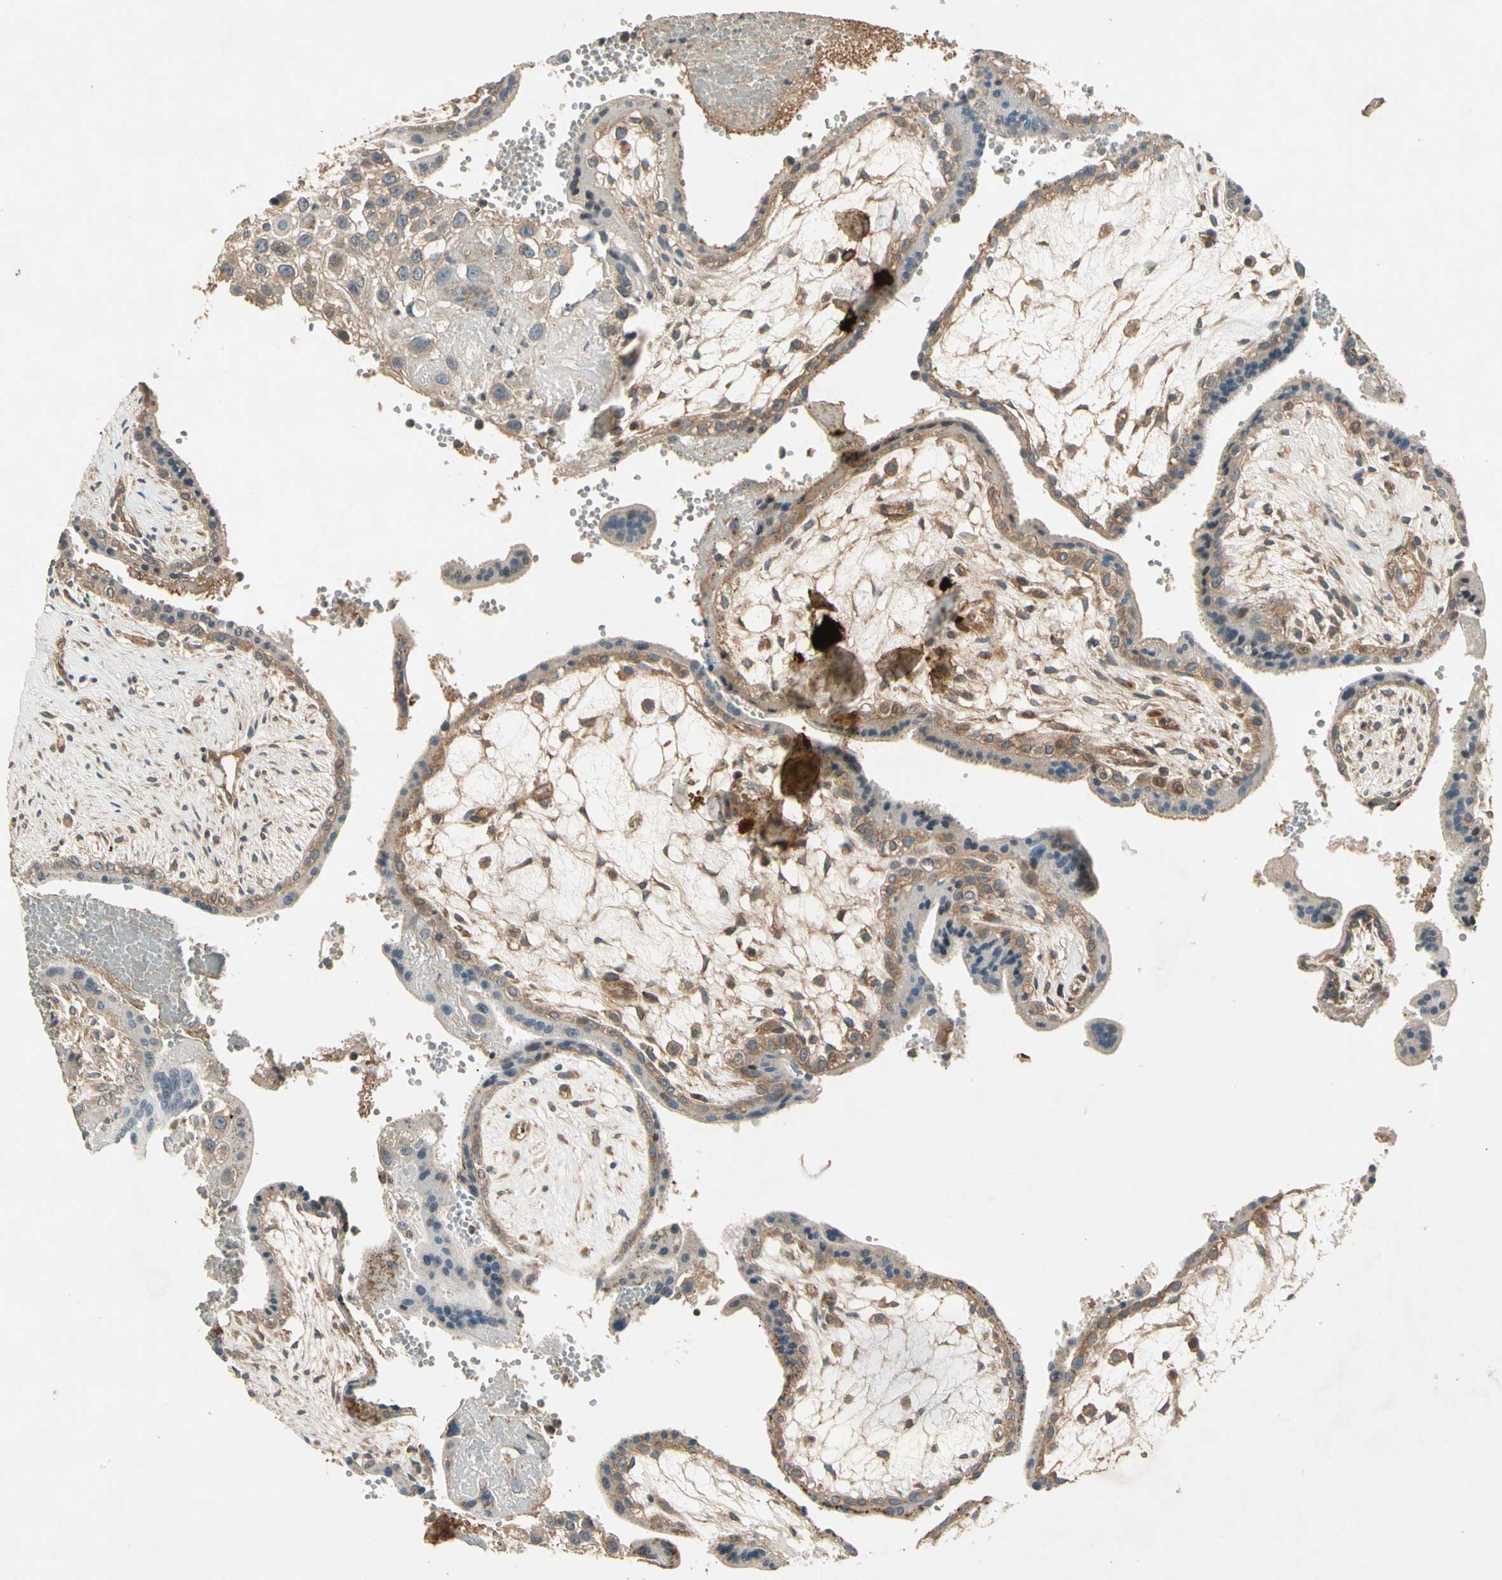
{"staining": {"intensity": "weak", "quantity": ">75%", "location": "cytoplasmic/membranous"}, "tissue": "placenta", "cell_type": "Decidual cells", "image_type": "normal", "snomed": [{"axis": "morphology", "description": "Normal tissue, NOS"}, {"axis": "topography", "description": "Placenta"}], "caption": "Protein staining shows weak cytoplasmic/membranous expression in about >75% of decidual cells in unremarkable placenta.", "gene": "ROCK2", "patient": {"sex": "female", "age": 30}}